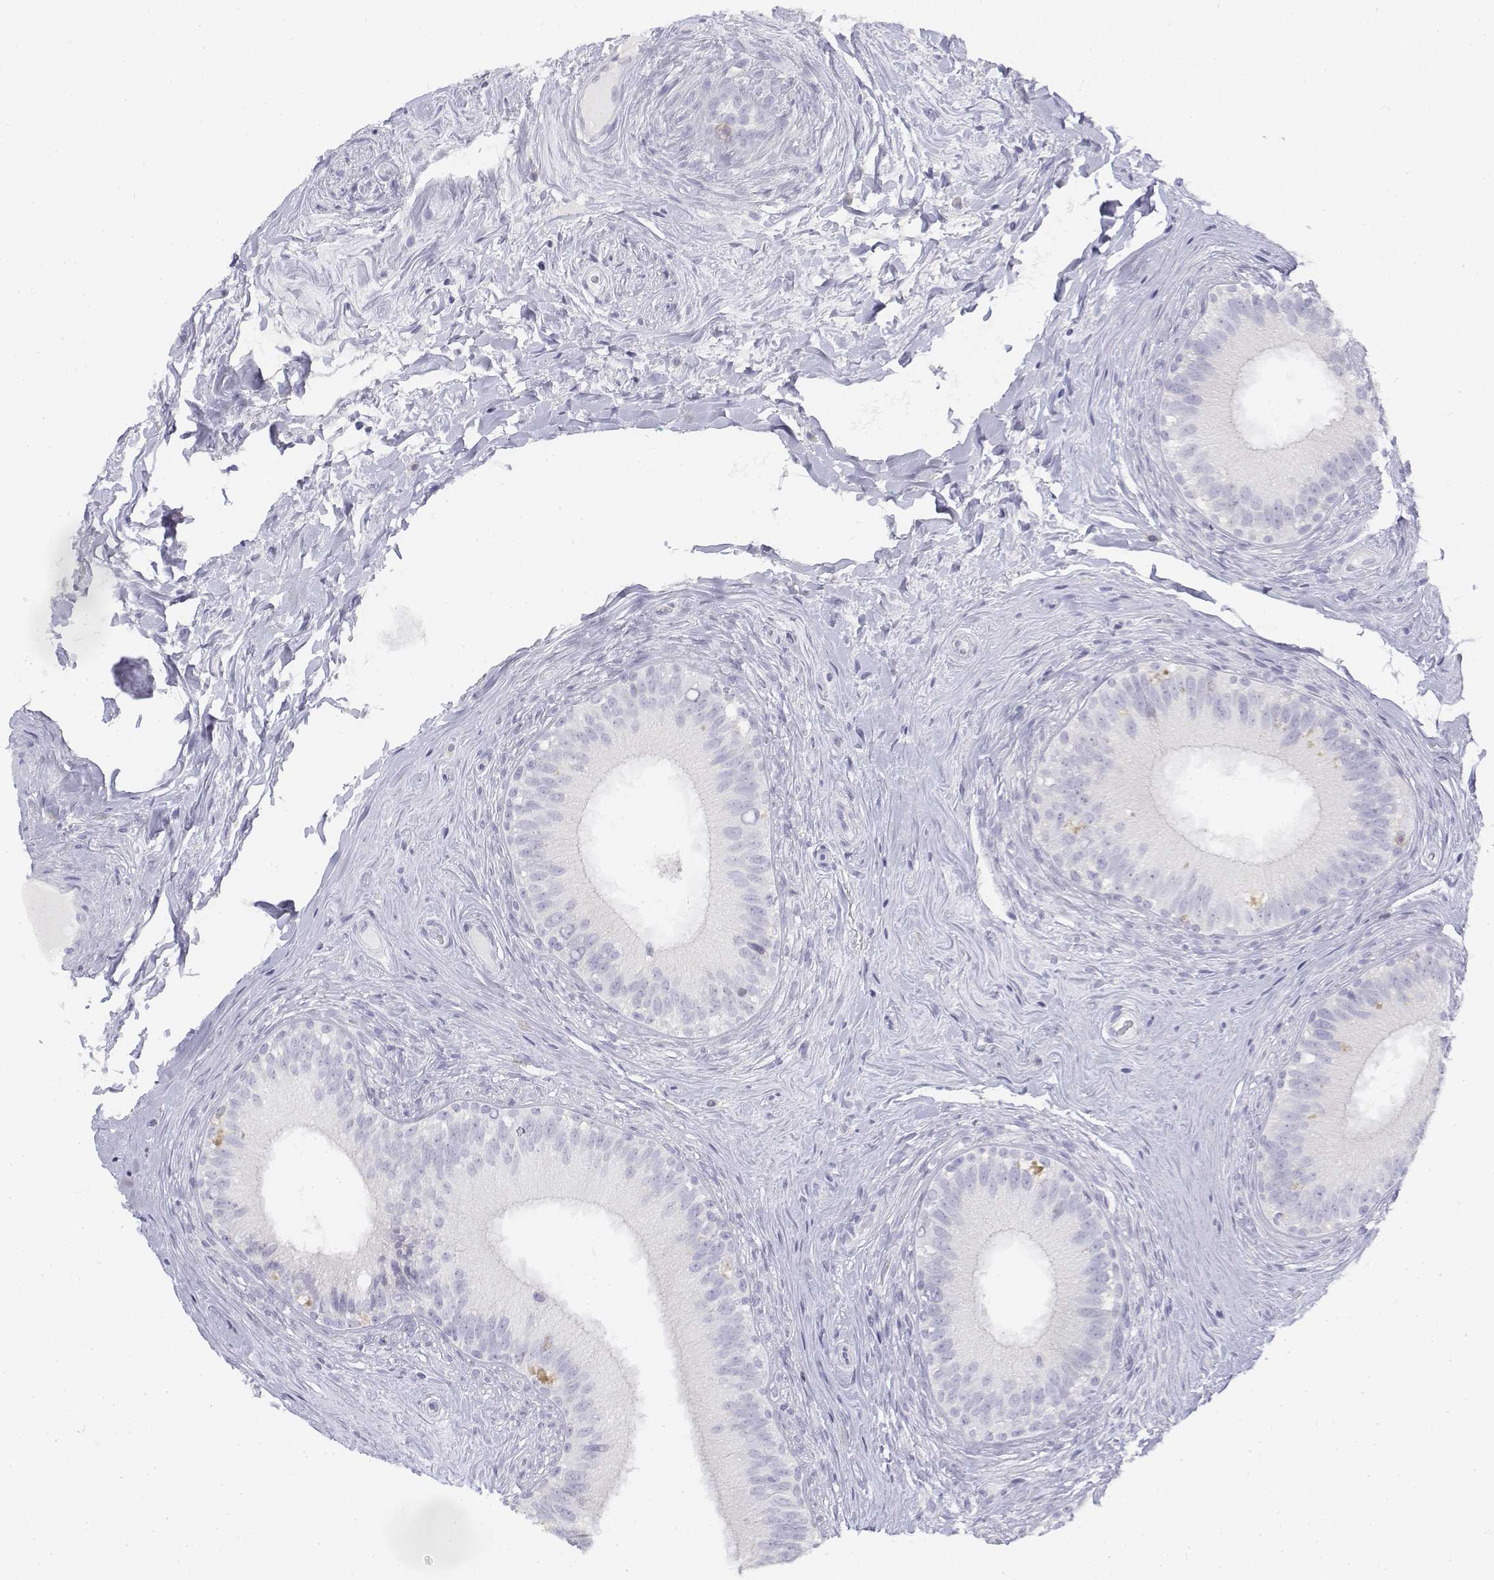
{"staining": {"intensity": "negative", "quantity": "none", "location": "none"}, "tissue": "epididymis", "cell_type": "Glandular cells", "image_type": "normal", "snomed": [{"axis": "morphology", "description": "Normal tissue, NOS"}, {"axis": "topography", "description": "Epididymis"}], "caption": "Glandular cells are negative for brown protein staining in benign epididymis. Nuclei are stained in blue.", "gene": "CD3E", "patient": {"sex": "male", "age": 59}}